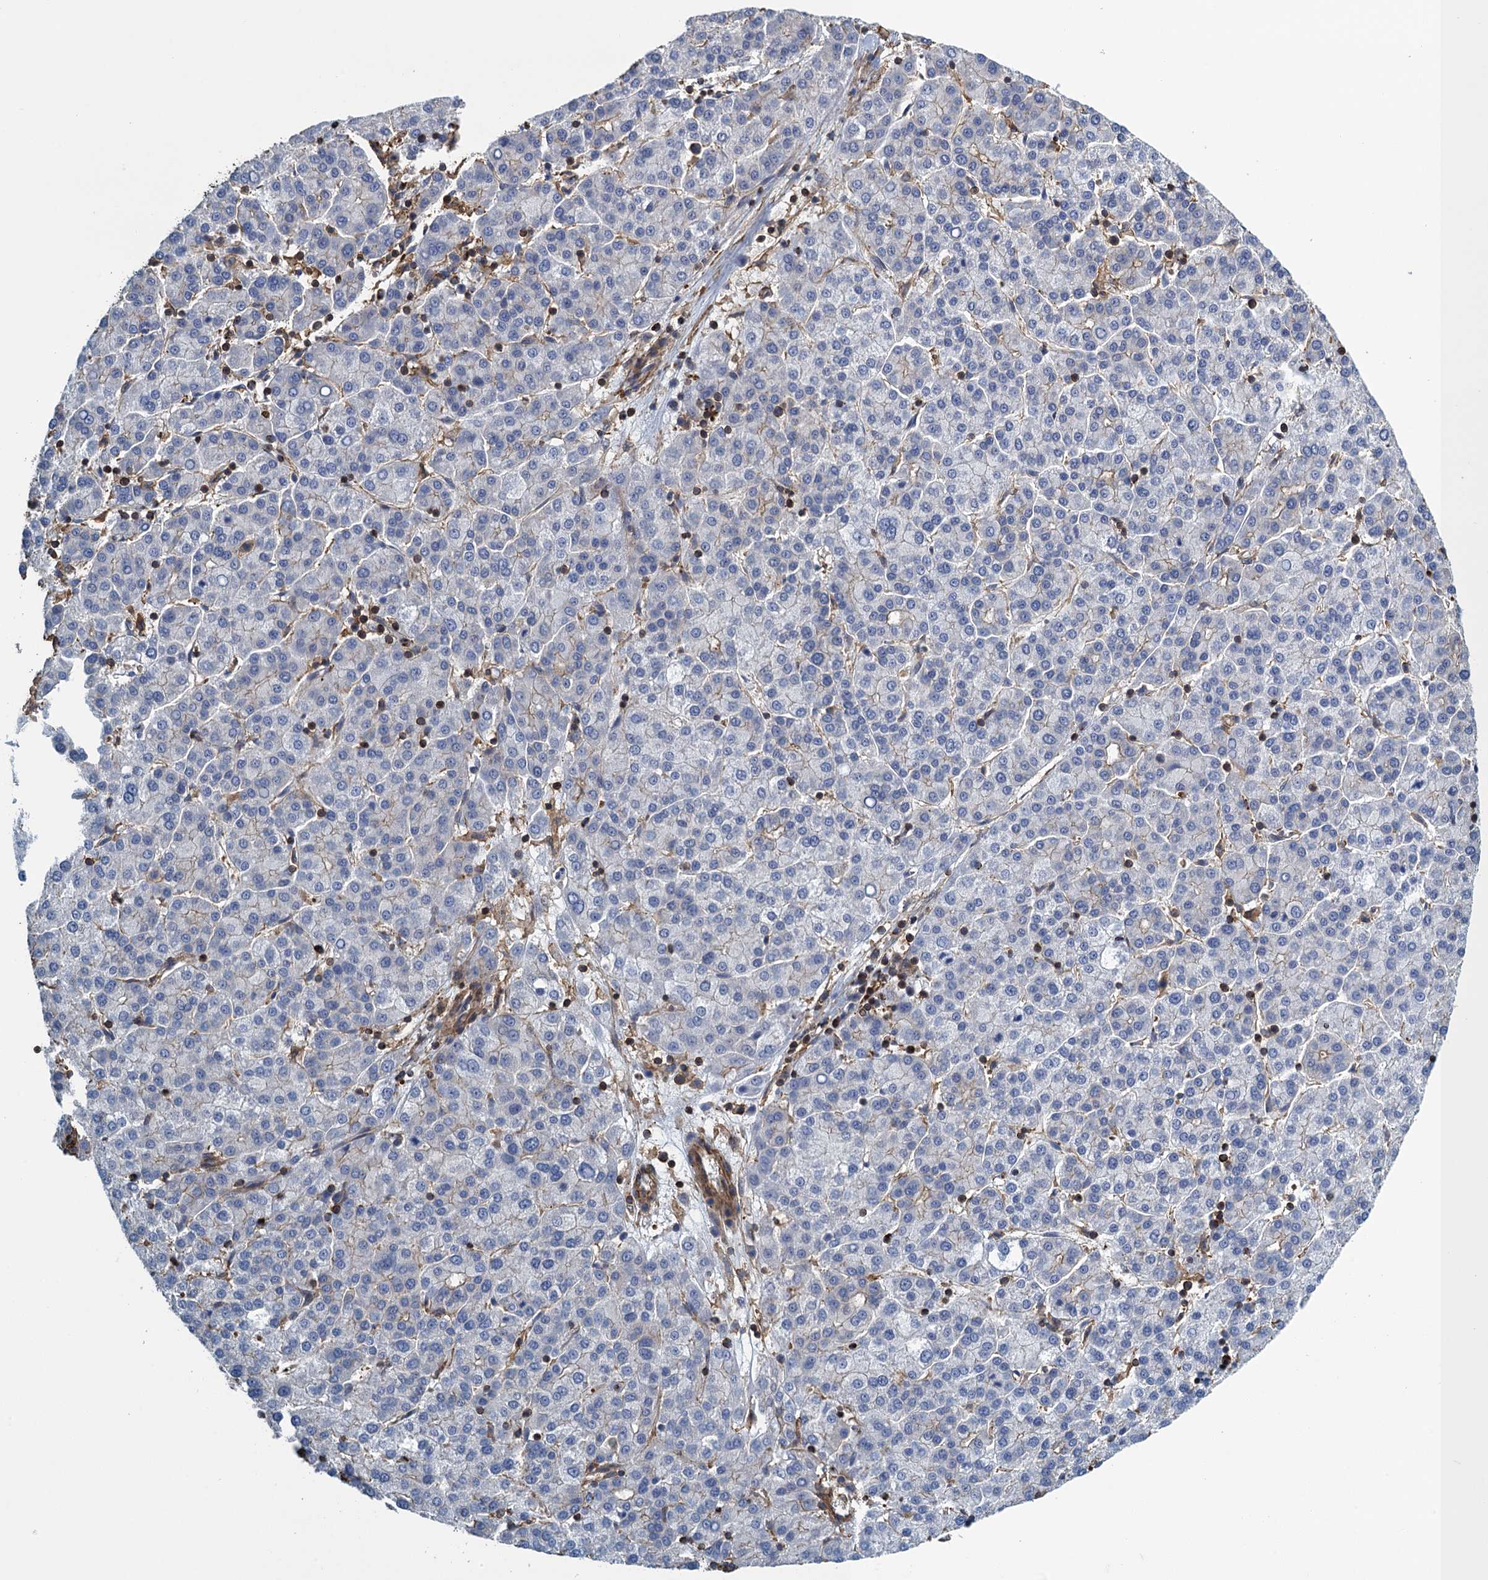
{"staining": {"intensity": "negative", "quantity": "none", "location": "none"}, "tissue": "liver cancer", "cell_type": "Tumor cells", "image_type": "cancer", "snomed": [{"axis": "morphology", "description": "Carcinoma, Hepatocellular, NOS"}, {"axis": "topography", "description": "Liver"}], "caption": "Tumor cells show no significant protein expression in liver cancer.", "gene": "PROSER2", "patient": {"sex": "female", "age": 58}}